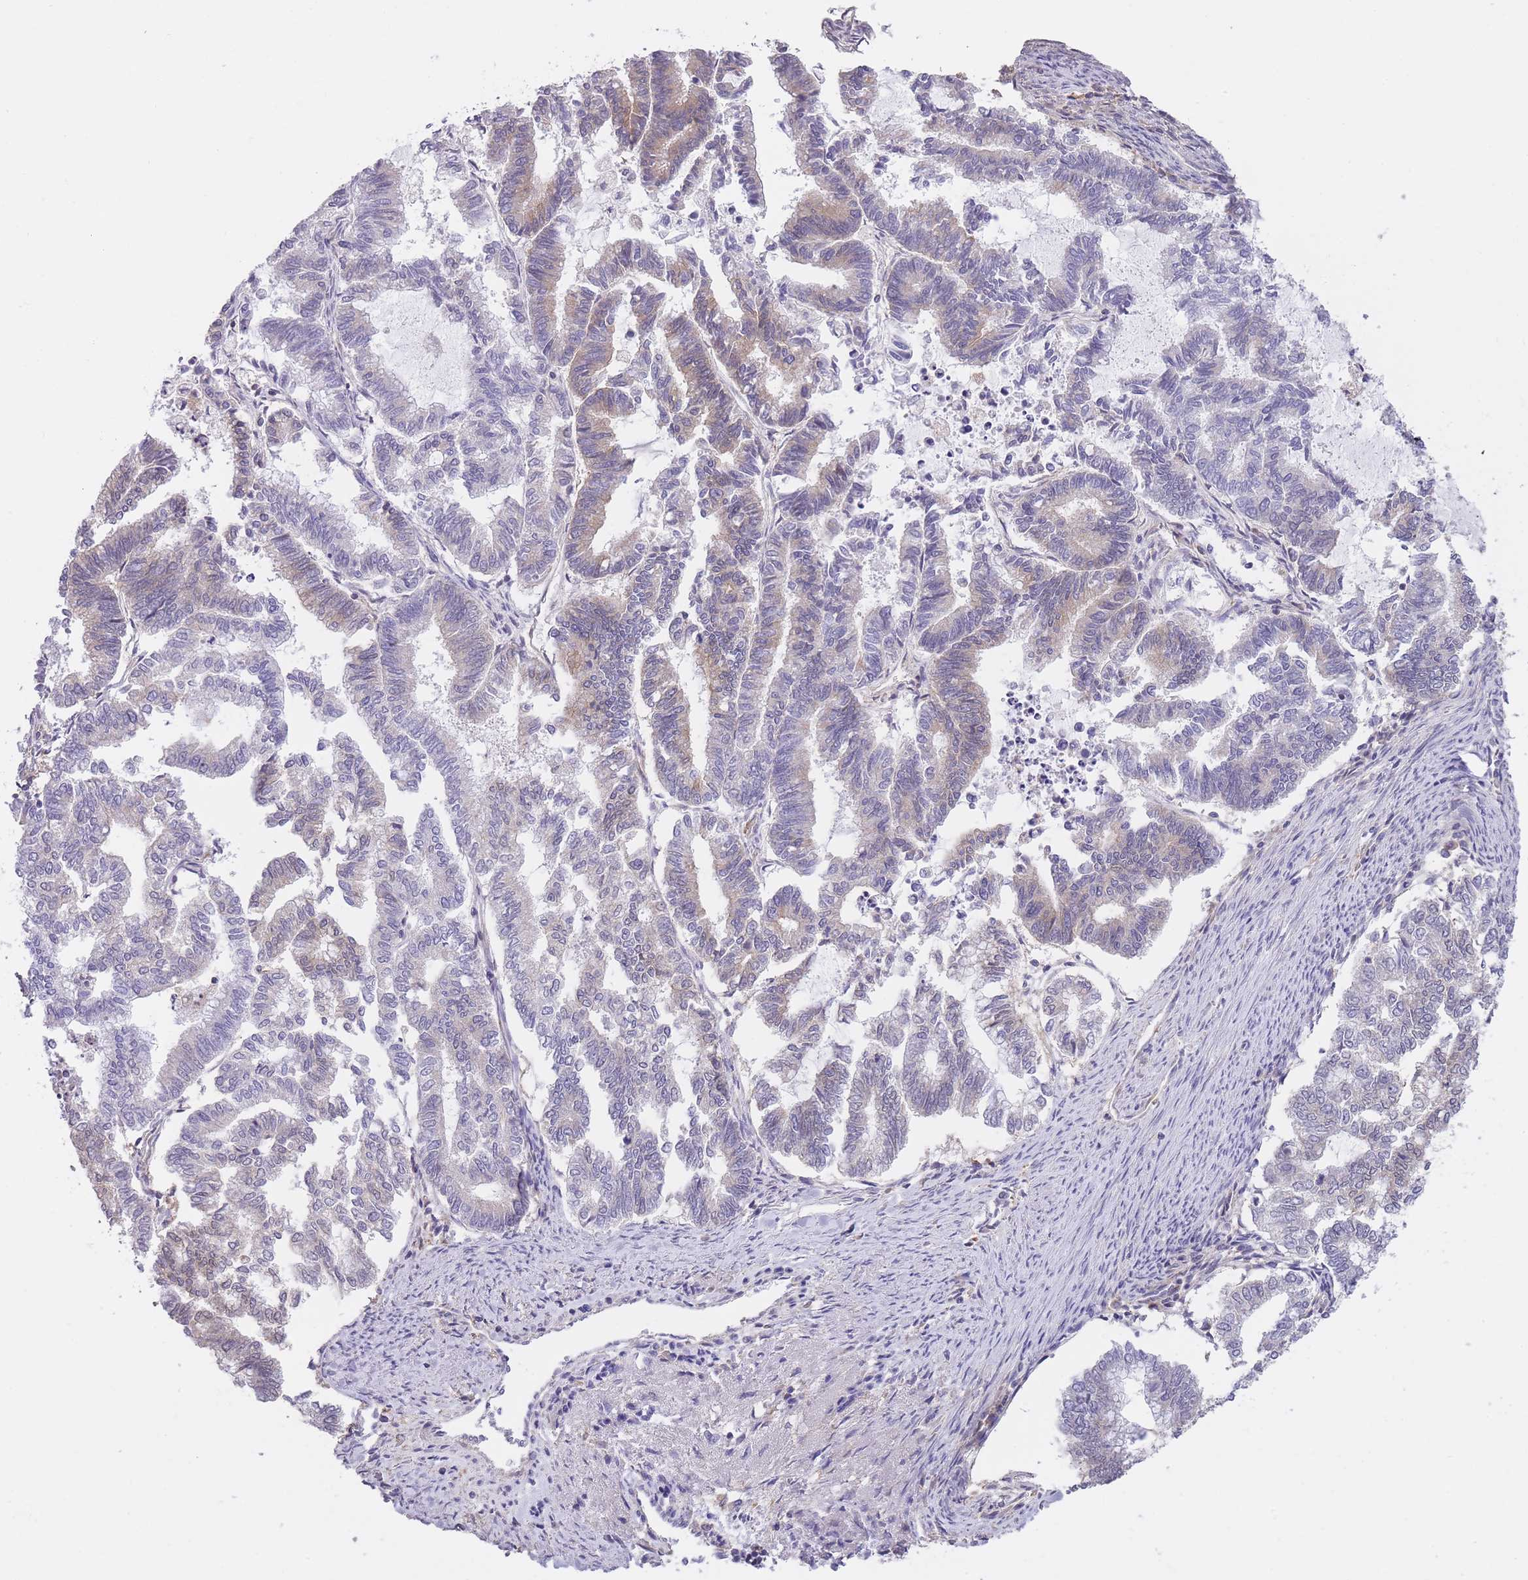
{"staining": {"intensity": "negative", "quantity": "none", "location": "none"}, "tissue": "endometrial cancer", "cell_type": "Tumor cells", "image_type": "cancer", "snomed": [{"axis": "morphology", "description": "Adenocarcinoma, NOS"}, {"axis": "topography", "description": "Endometrium"}], "caption": "Immunohistochemistry micrograph of neoplastic tissue: endometrial cancer (adenocarcinoma) stained with DAB shows no significant protein expression in tumor cells. (Immunohistochemistry, brightfield microscopy, high magnification).", "gene": "PRKAR1A", "patient": {"sex": "female", "age": 79}}